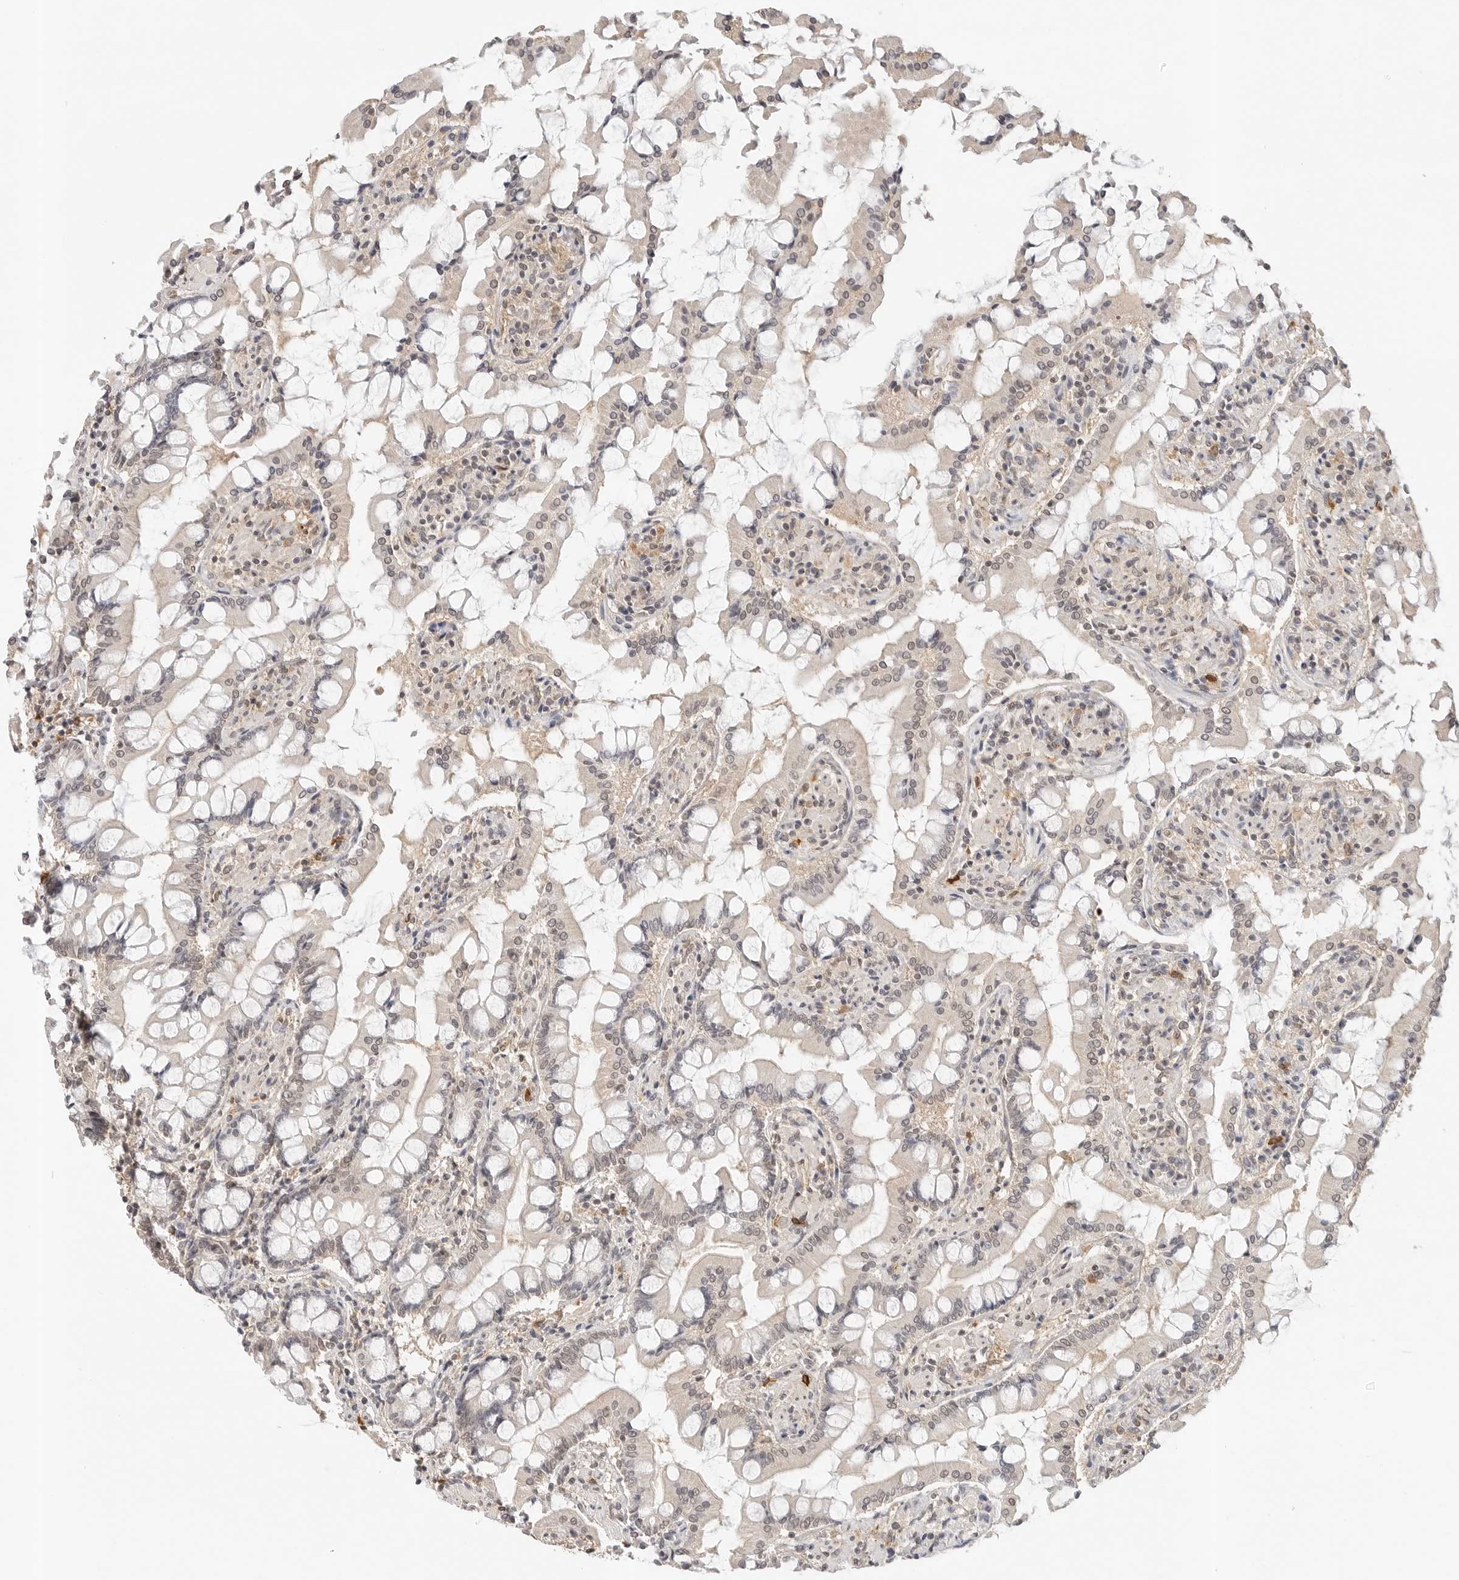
{"staining": {"intensity": "weak", "quantity": "<25%", "location": "nuclear"}, "tissue": "small intestine", "cell_type": "Glandular cells", "image_type": "normal", "snomed": [{"axis": "morphology", "description": "Normal tissue, NOS"}, {"axis": "topography", "description": "Small intestine"}], "caption": "Glandular cells show no significant staining in normal small intestine. (DAB IHC, high magnification).", "gene": "IL24", "patient": {"sex": "male", "age": 41}}